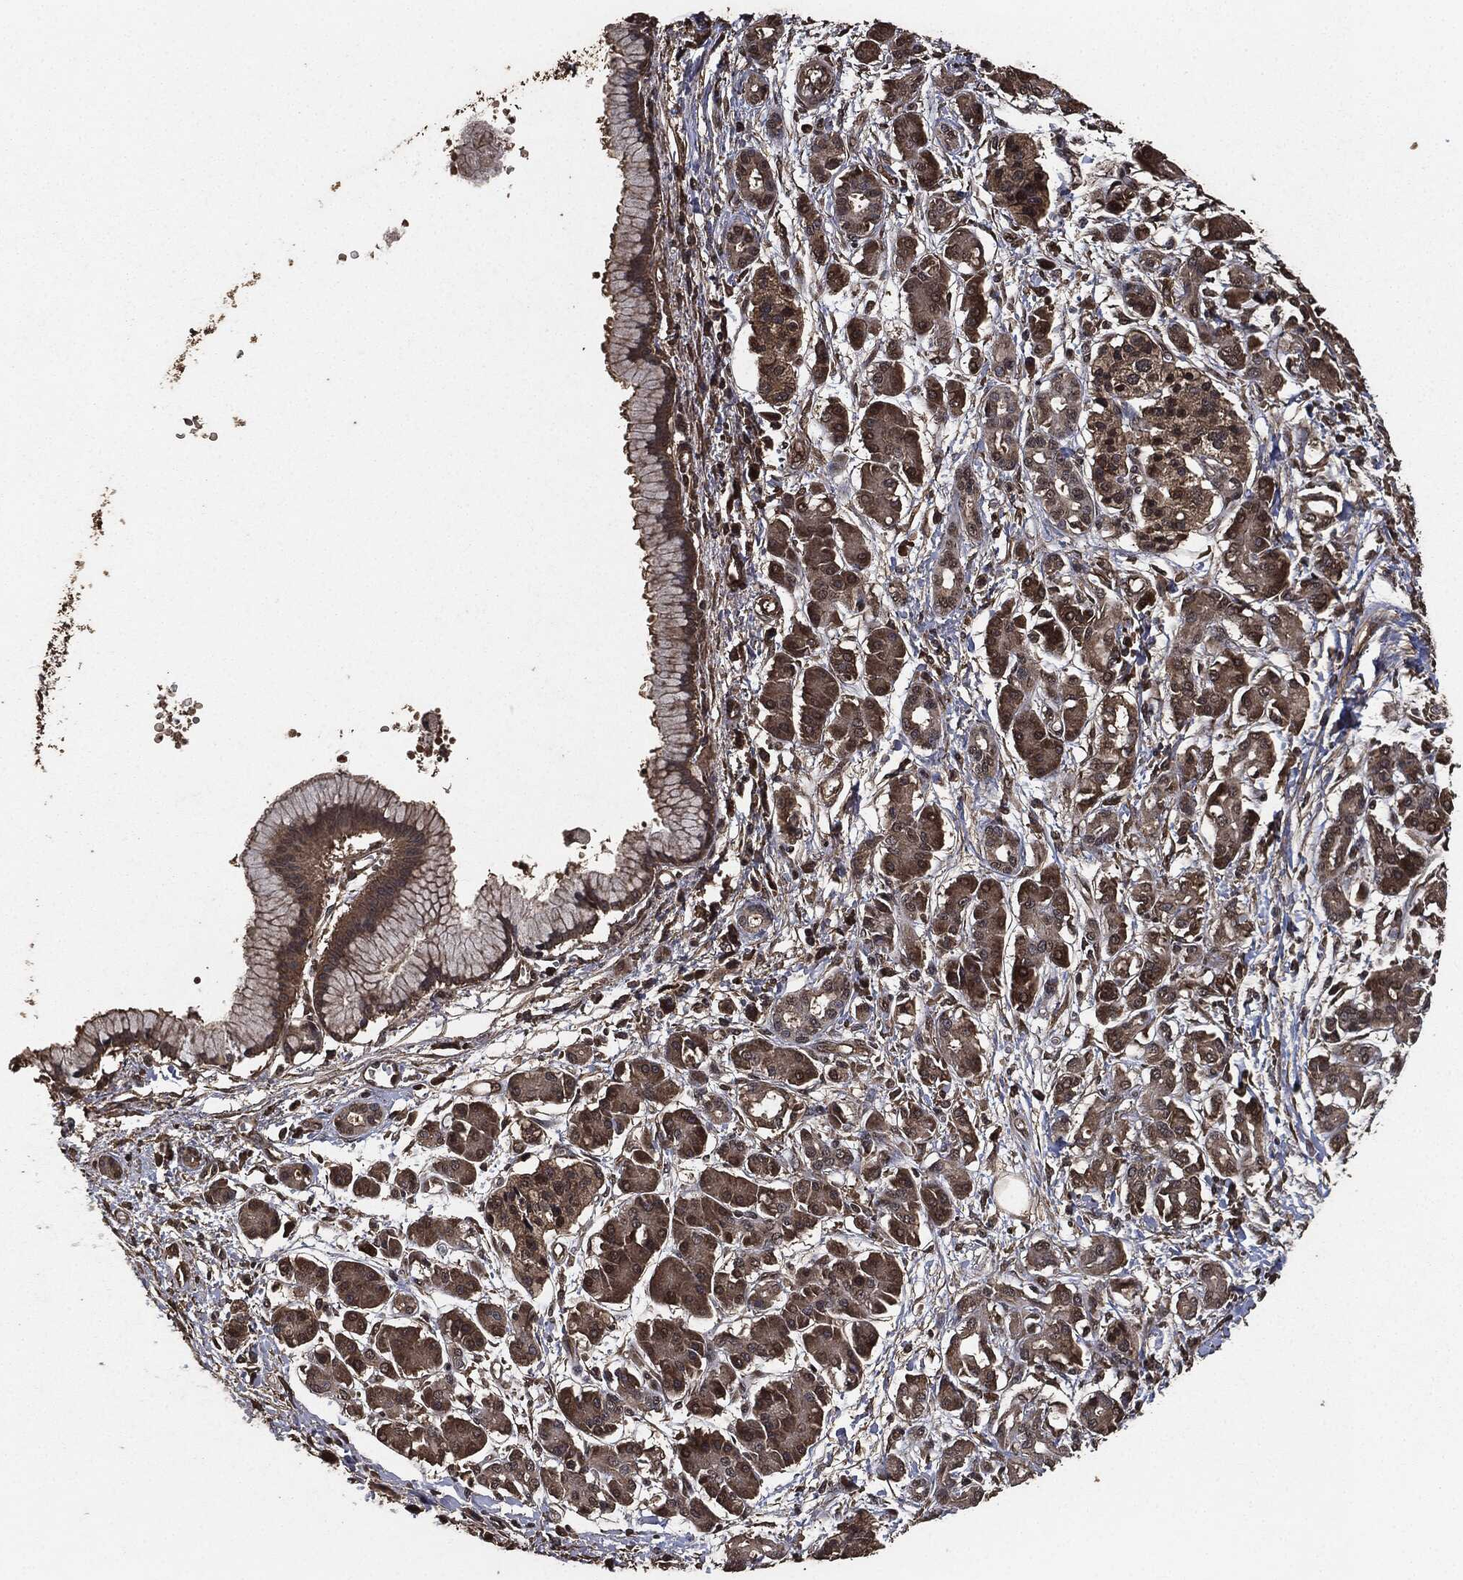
{"staining": {"intensity": "moderate", "quantity": ">75%", "location": "cytoplasmic/membranous"}, "tissue": "pancreatic cancer", "cell_type": "Tumor cells", "image_type": "cancer", "snomed": [{"axis": "morphology", "description": "Adenocarcinoma, NOS"}, {"axis": "topography", "description": "Pancreas"}], "caption": "This is a micrograph of IHC staining of pancreatic cancer (adenocarcinoma), which shows moderate positivity in the cytoplasmic/membranous of tumor cells.", "gene": "AKT1S1", "patient": {"sex": "male", "age": 72}}